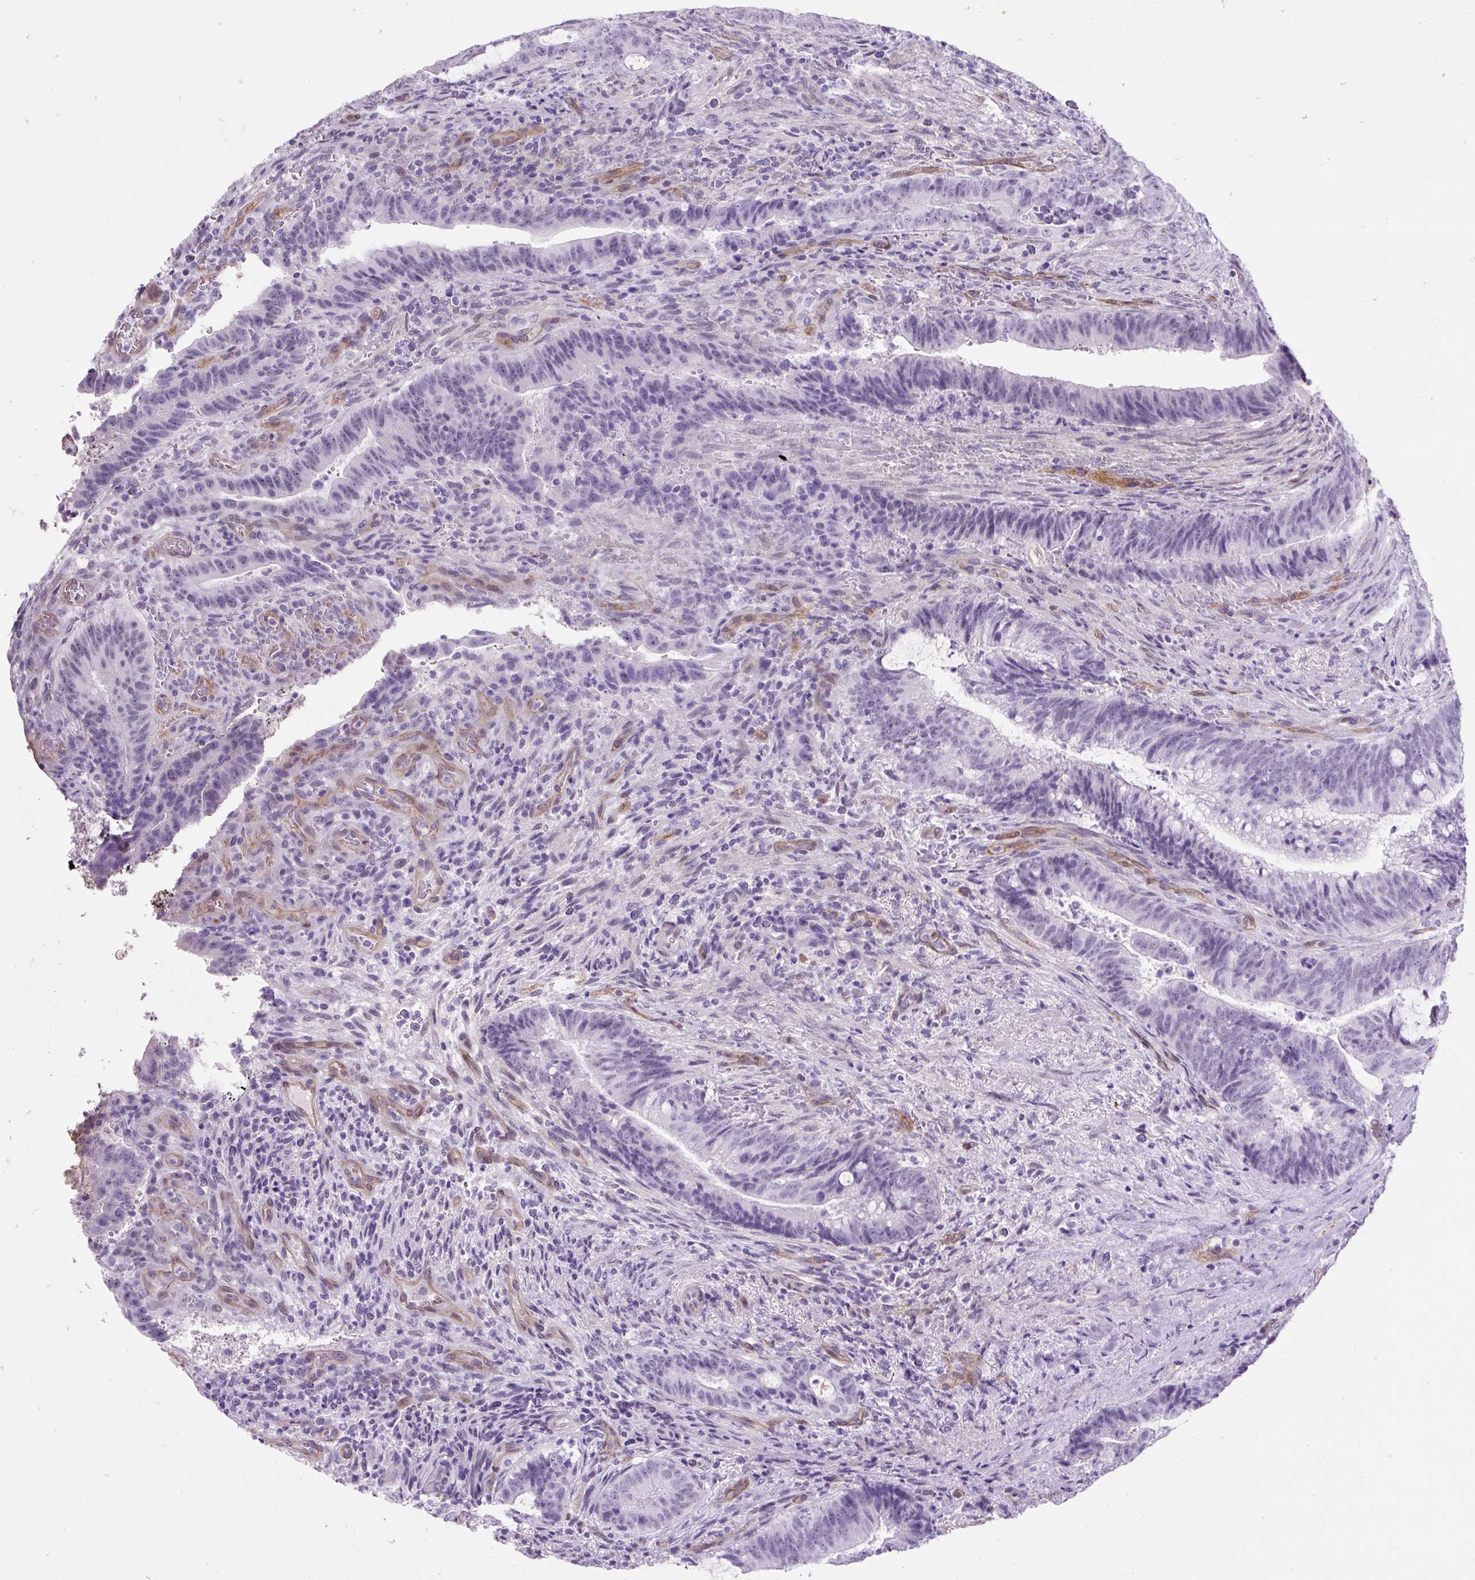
{"staining": {"intensity": "negative", "quantity": "none", "location": "none"}, "tissue": "colorectal cancer", "cell_type": "Tumor cells", "image_type": "cancer", "snomed": [{"axis": "morphology", "description": "Adenocarcinoma, NOS"}, {"axis": "topography", "description": "Colon"}], "caption": "There is no significant staining in tumor cells of colorectal cancer.", "gene": "KRT12", "patient": {"sex": "female", "age": 43}}